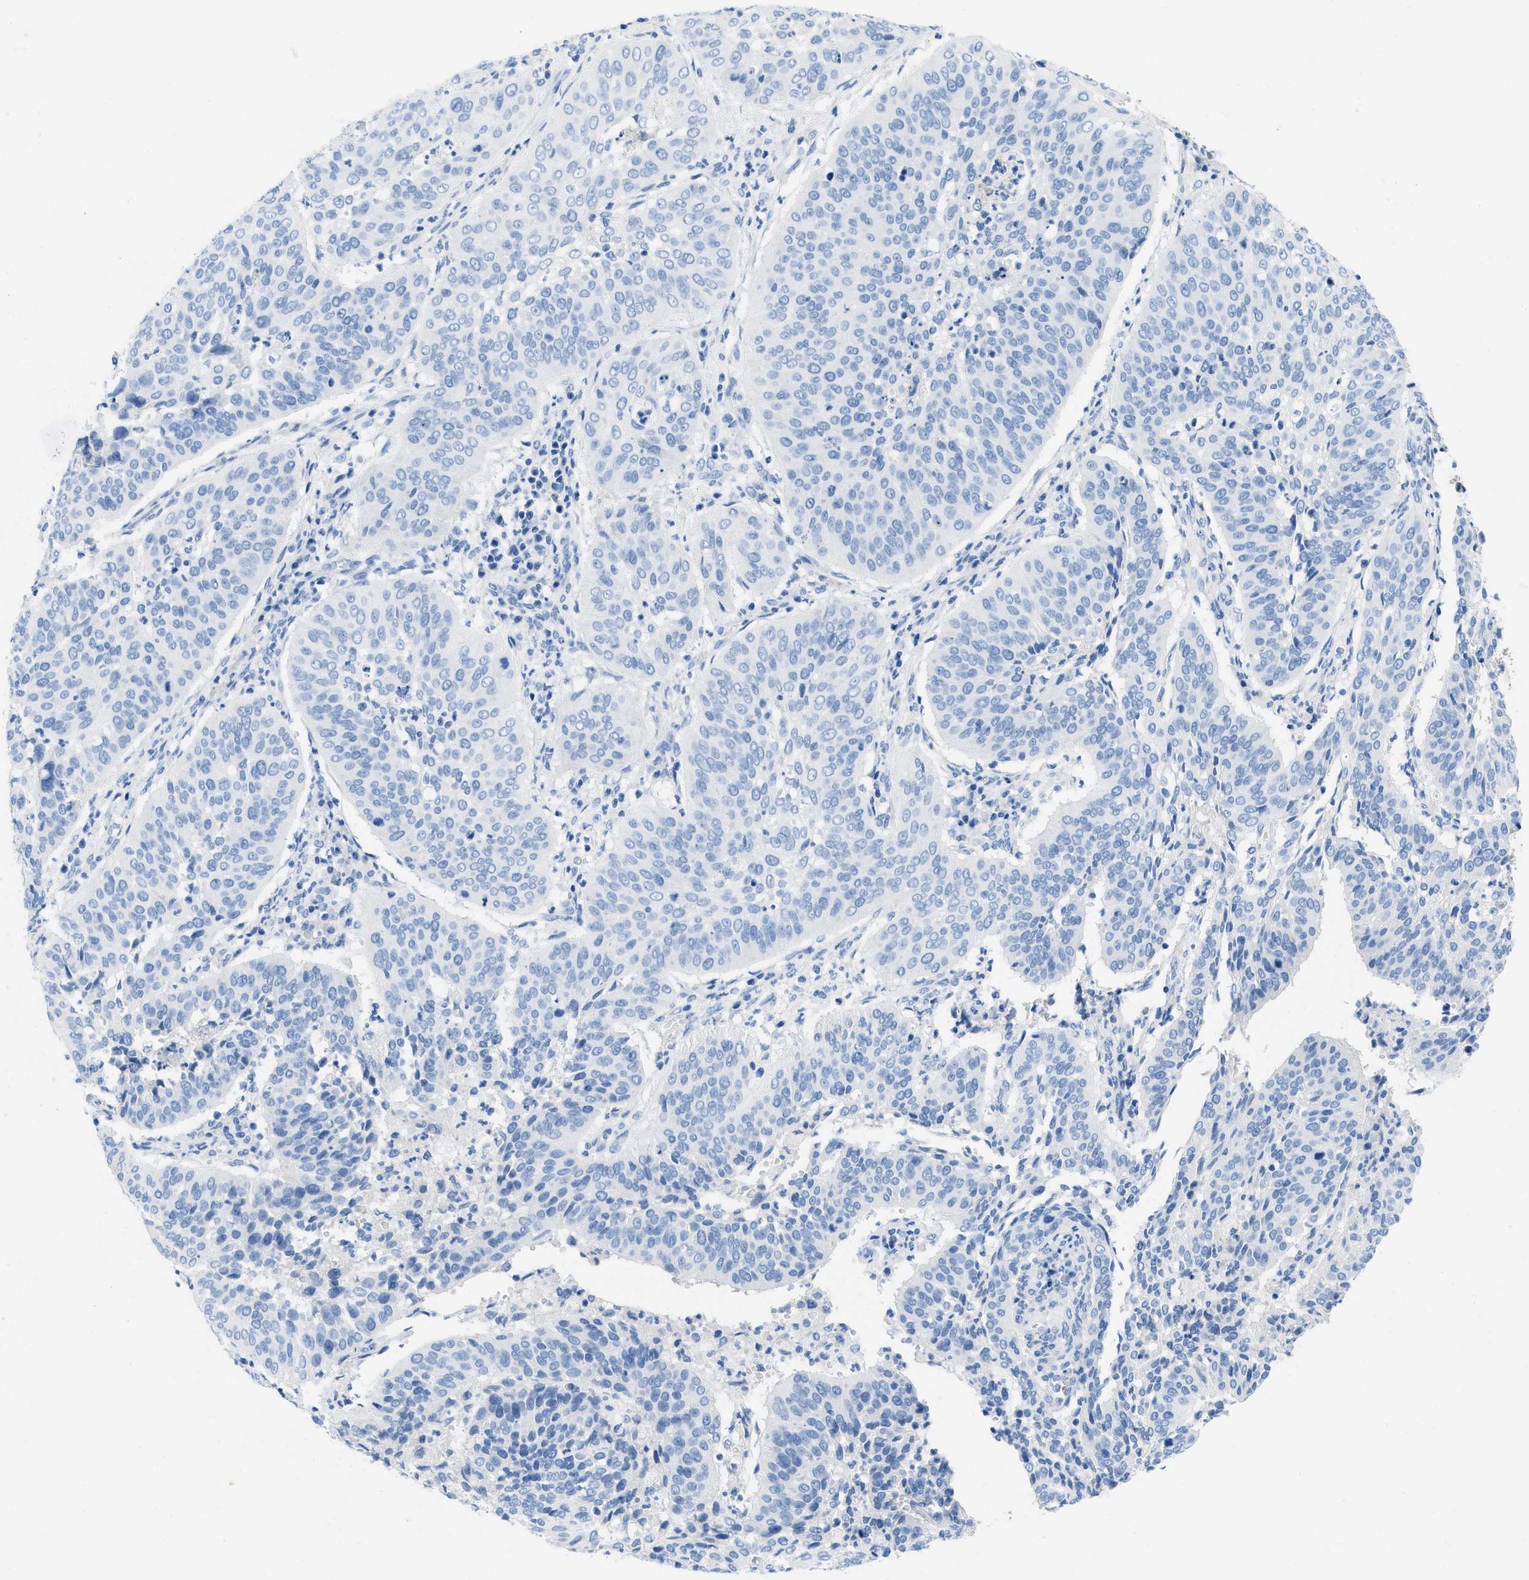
{"staining": {"intensity": "negative", "quantity": "none", "location": "none"}, "tissue": "cervical cancer", "cell_type": "Tumor cells", "image_type": "cancer", "snomed": [{"axis": "morphology", "description": "Normal tissue, NOS"}, {"axis": "morphology", "description": "Squamous cell carcinoma, NOS"}, {"axis": "topography", "description": "Cervix"}], "caption": "This micrograph is of cervical cancer stained with IHC to label a protein in brown with the nuclei are counter-stained blue. There is no positivity in tumor cells.", "gene": "COL3A1", "patient": {"sex": "female", "age": 39}}